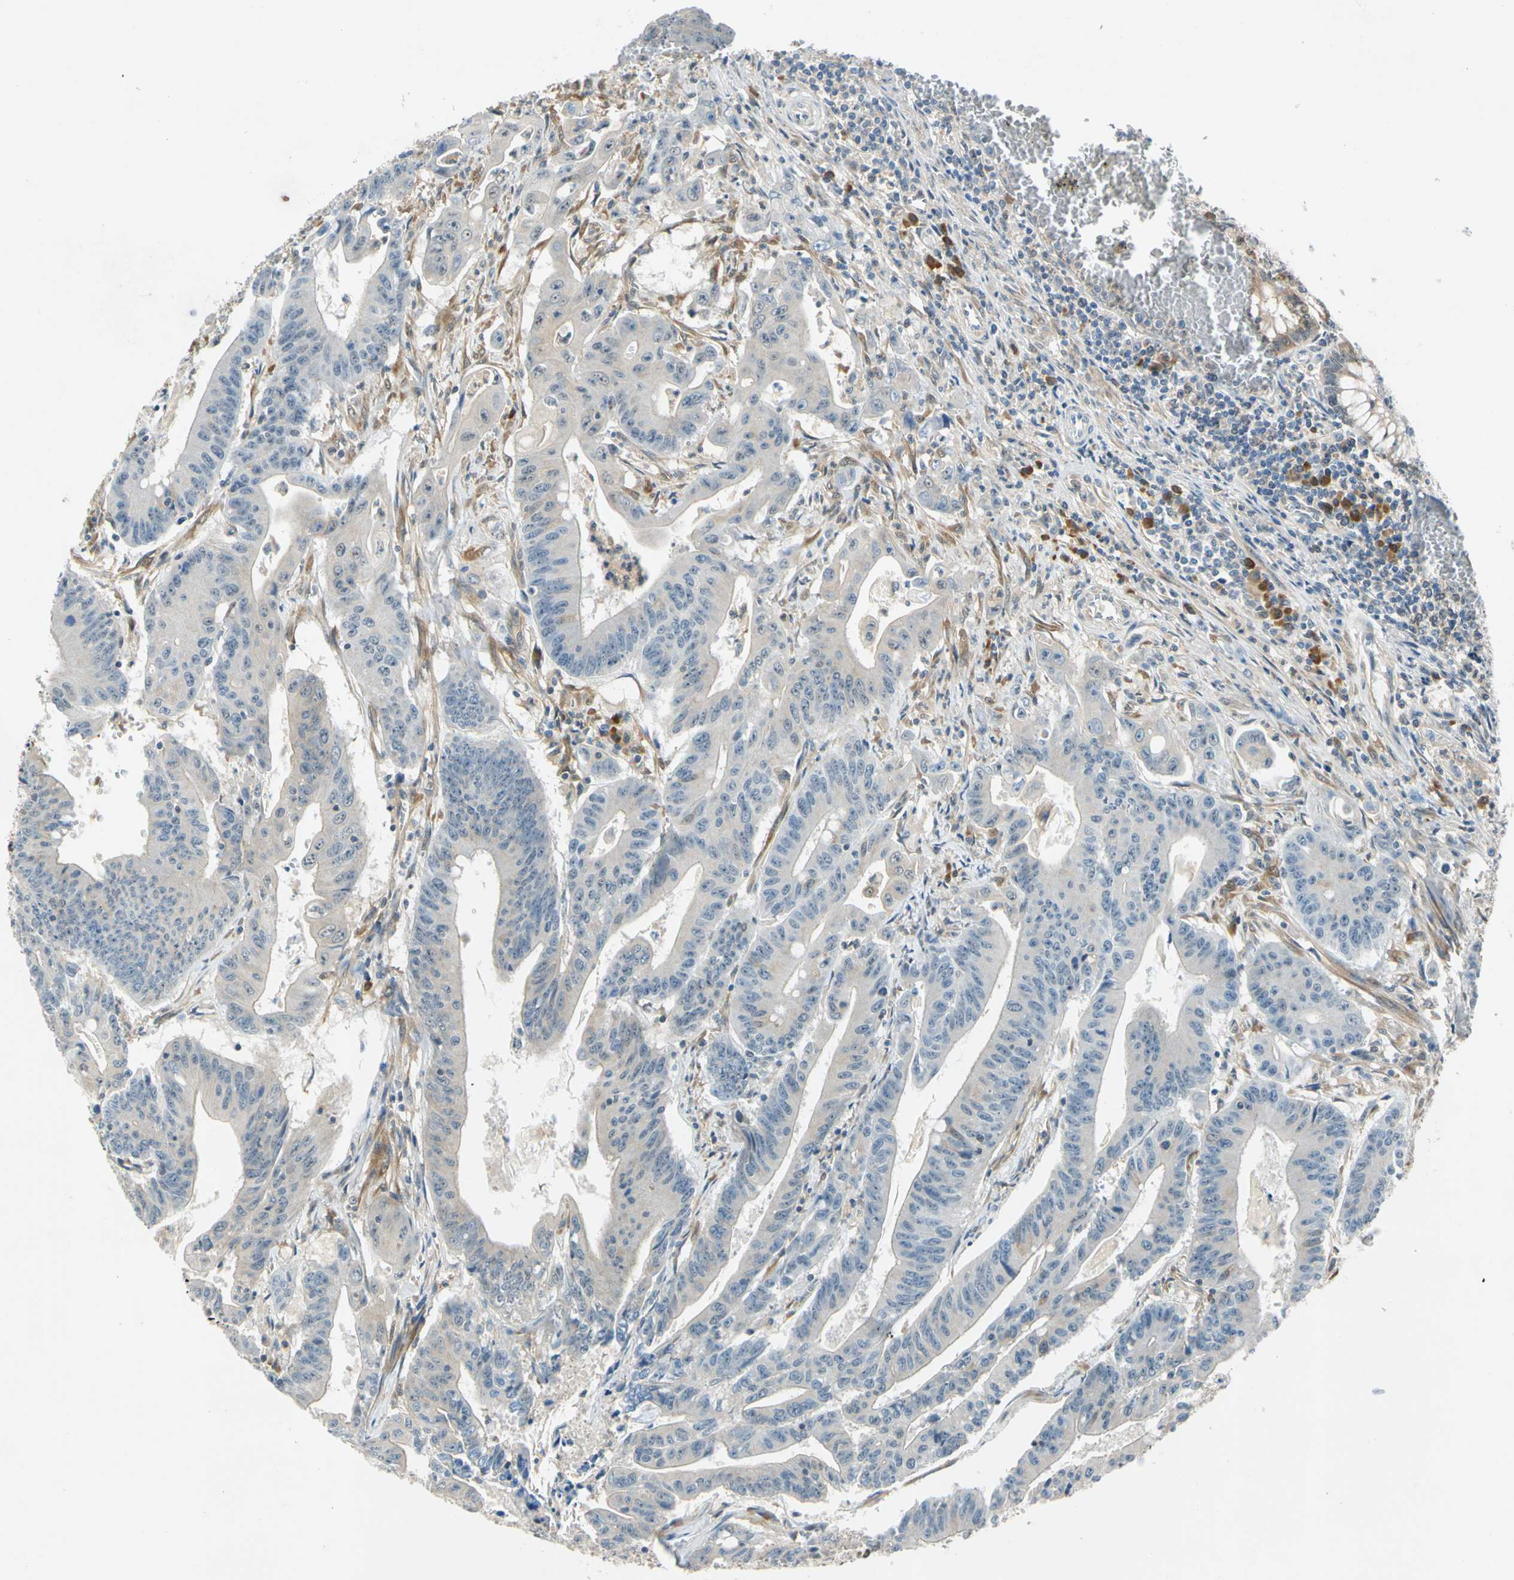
{"staining": {"intensity": "weak", "quantity": "<25%", "location": "cytoplasmic/membranous"}, "tissue": "colorectal cancer", "cell_type": "Tumor cells", "image_type": "cancer", "snomed": [{"axis": "morphology", "description": "Adenocarcinoma, NOS"}, {"axis": "topography", "description": "Colon"}], "caption": "Immunohistochemistry (IHC) micrograph of neoplastic tissue: human colorectal cancer stained with DAB (3,3'-diaminobenzidine) exhibits no significant protein staining in tumor cells. Brightfield microscopy of immunohistochemistry (IHC) stained with DAB (brown) and hematoxylin (blue), captured at high magnification.", "gene": "WIPI1", "patient": {"sex": "male", "age": 45}}